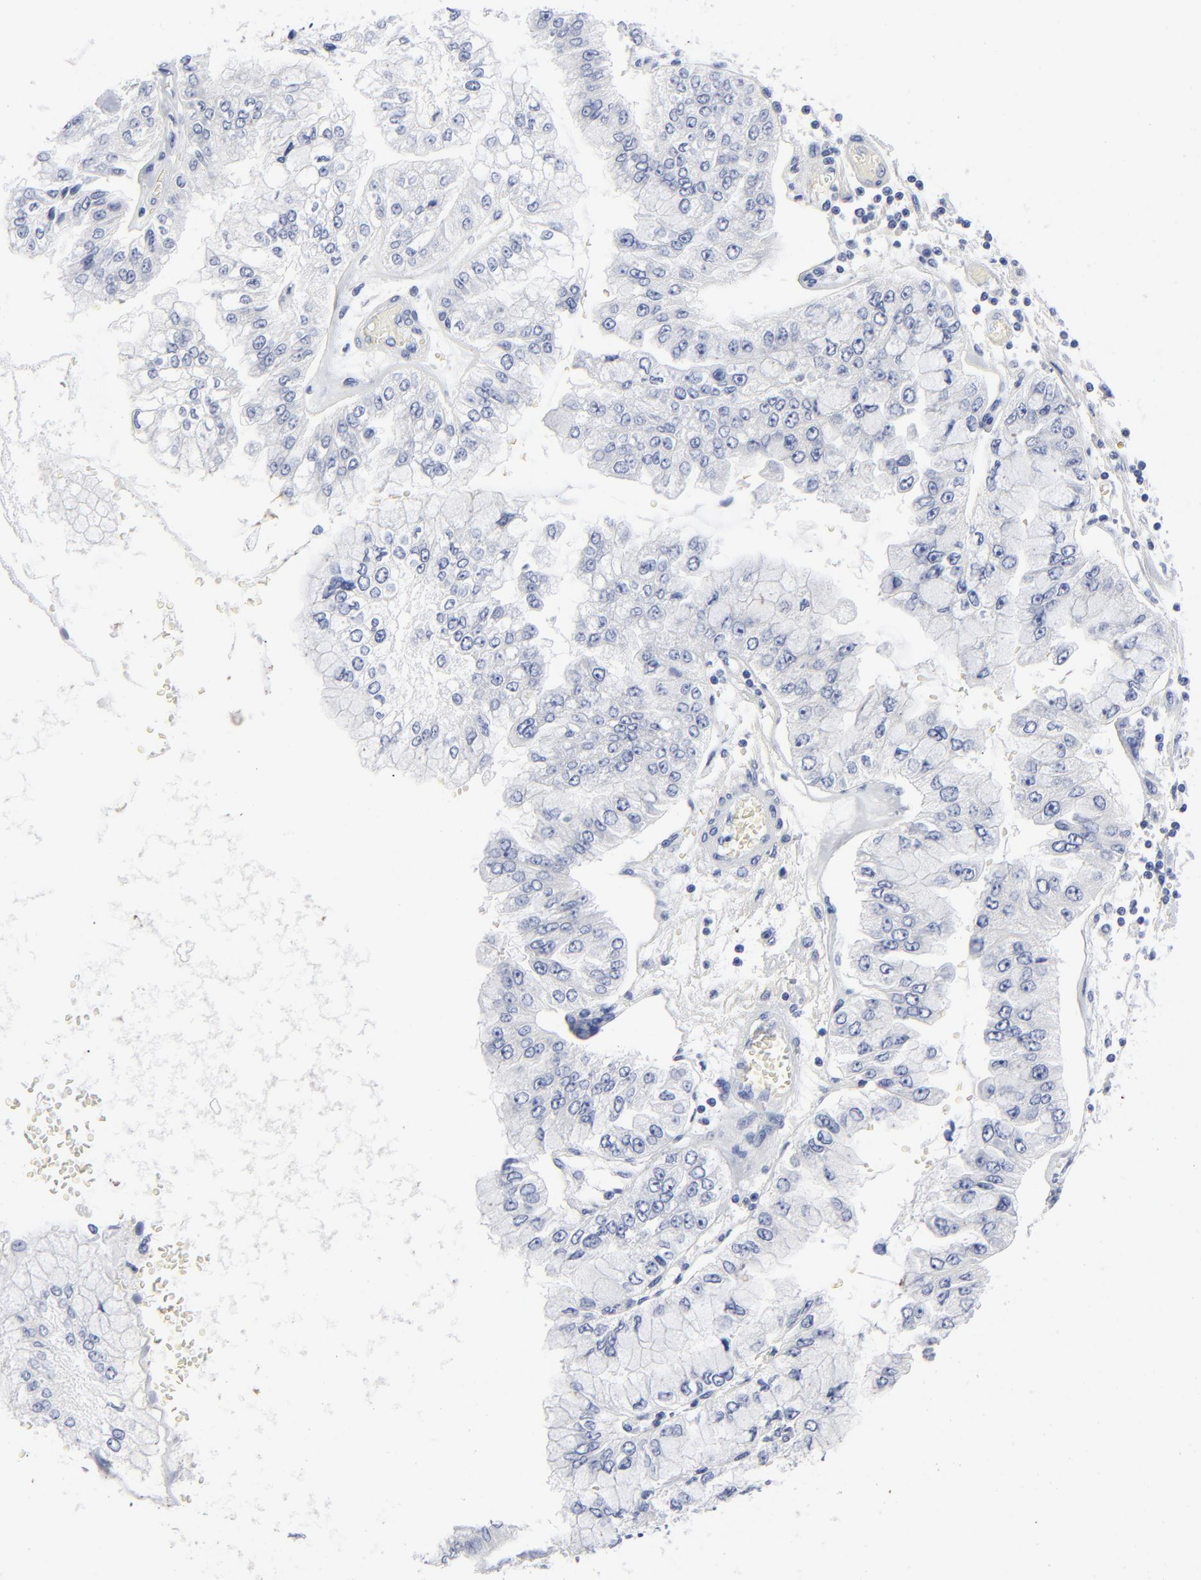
{"staining": {"intensity": "negative", "quantity": "none", "location": "none"}, "tissue": "liver cancer", "cell_type": "Tumor cells", "image_type": "cancer", "snomed": [{"axis": "morphology", "description": "Cholangiocarcinoma"}, {"axis": "topography", "description": "Liver"}], "caption": "High magnification brightfield microscopy of liver cancer stained with DAB (3,3'-diaminobenzidine) (brown) and counterstained with hematoxylin (blue): tumor cells show no significant positivity. The staining is performed using DAB brown chromogen with nuclei counter-stained in using hematoxylin.", "gene": "CLEC4G", "patient": {"sex": "female", "age": 79}}